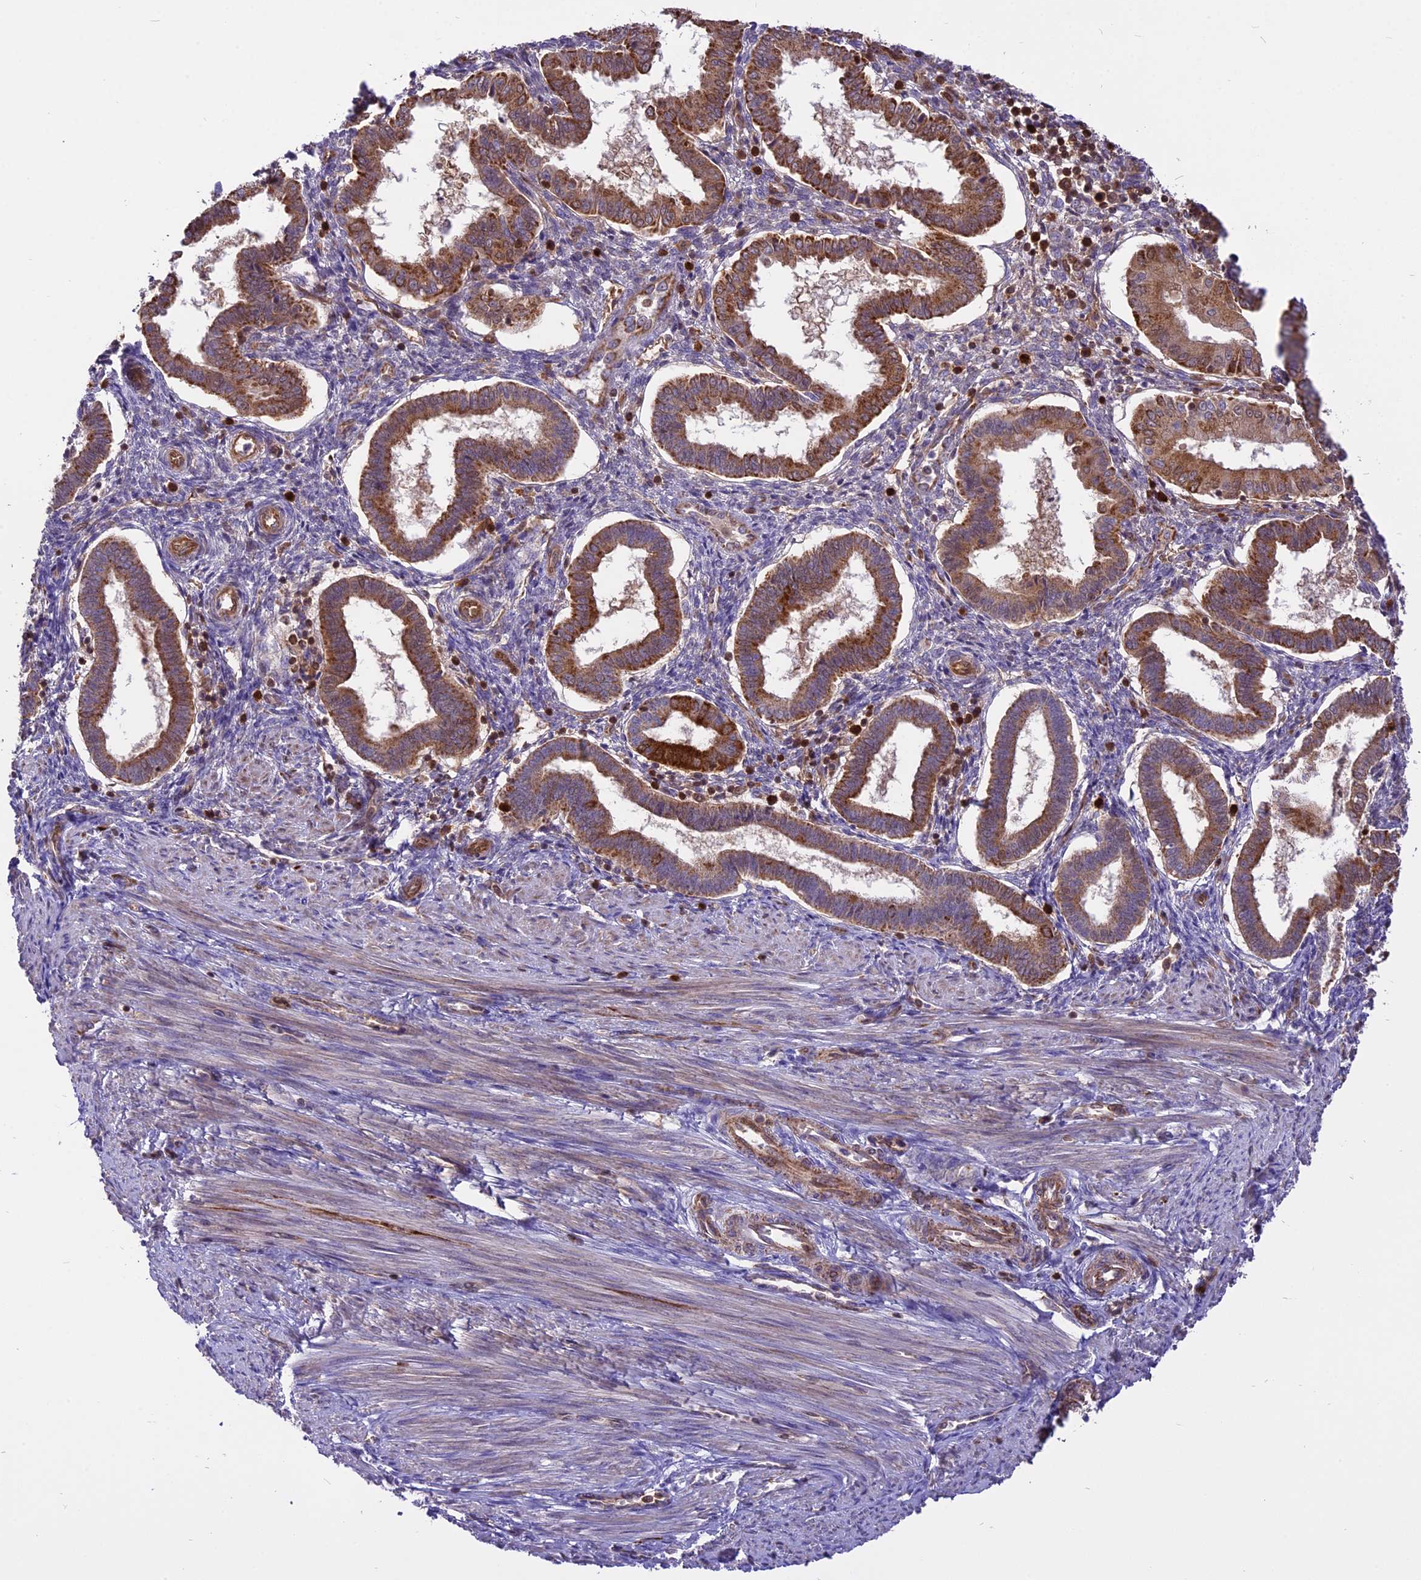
{"staining": {"intensity": "negative", "quantity": "none", "location": "none"}, "tissue": "endometrium", "cell_type": "Cells in endometrial stroma", "image_type": "normal", "snomed": [{"axis": "morphology", "description": "Normal tissue, NOS"}, {"axis": "topography", "description": "Endometrium"}], "caption": "The histopathology image shows no significant expression in cells in endometrial stroma of endometrium. Nuclei are stained in blue.", "gene": "COX17", "patient": {"sex": "female", "age": 24}}